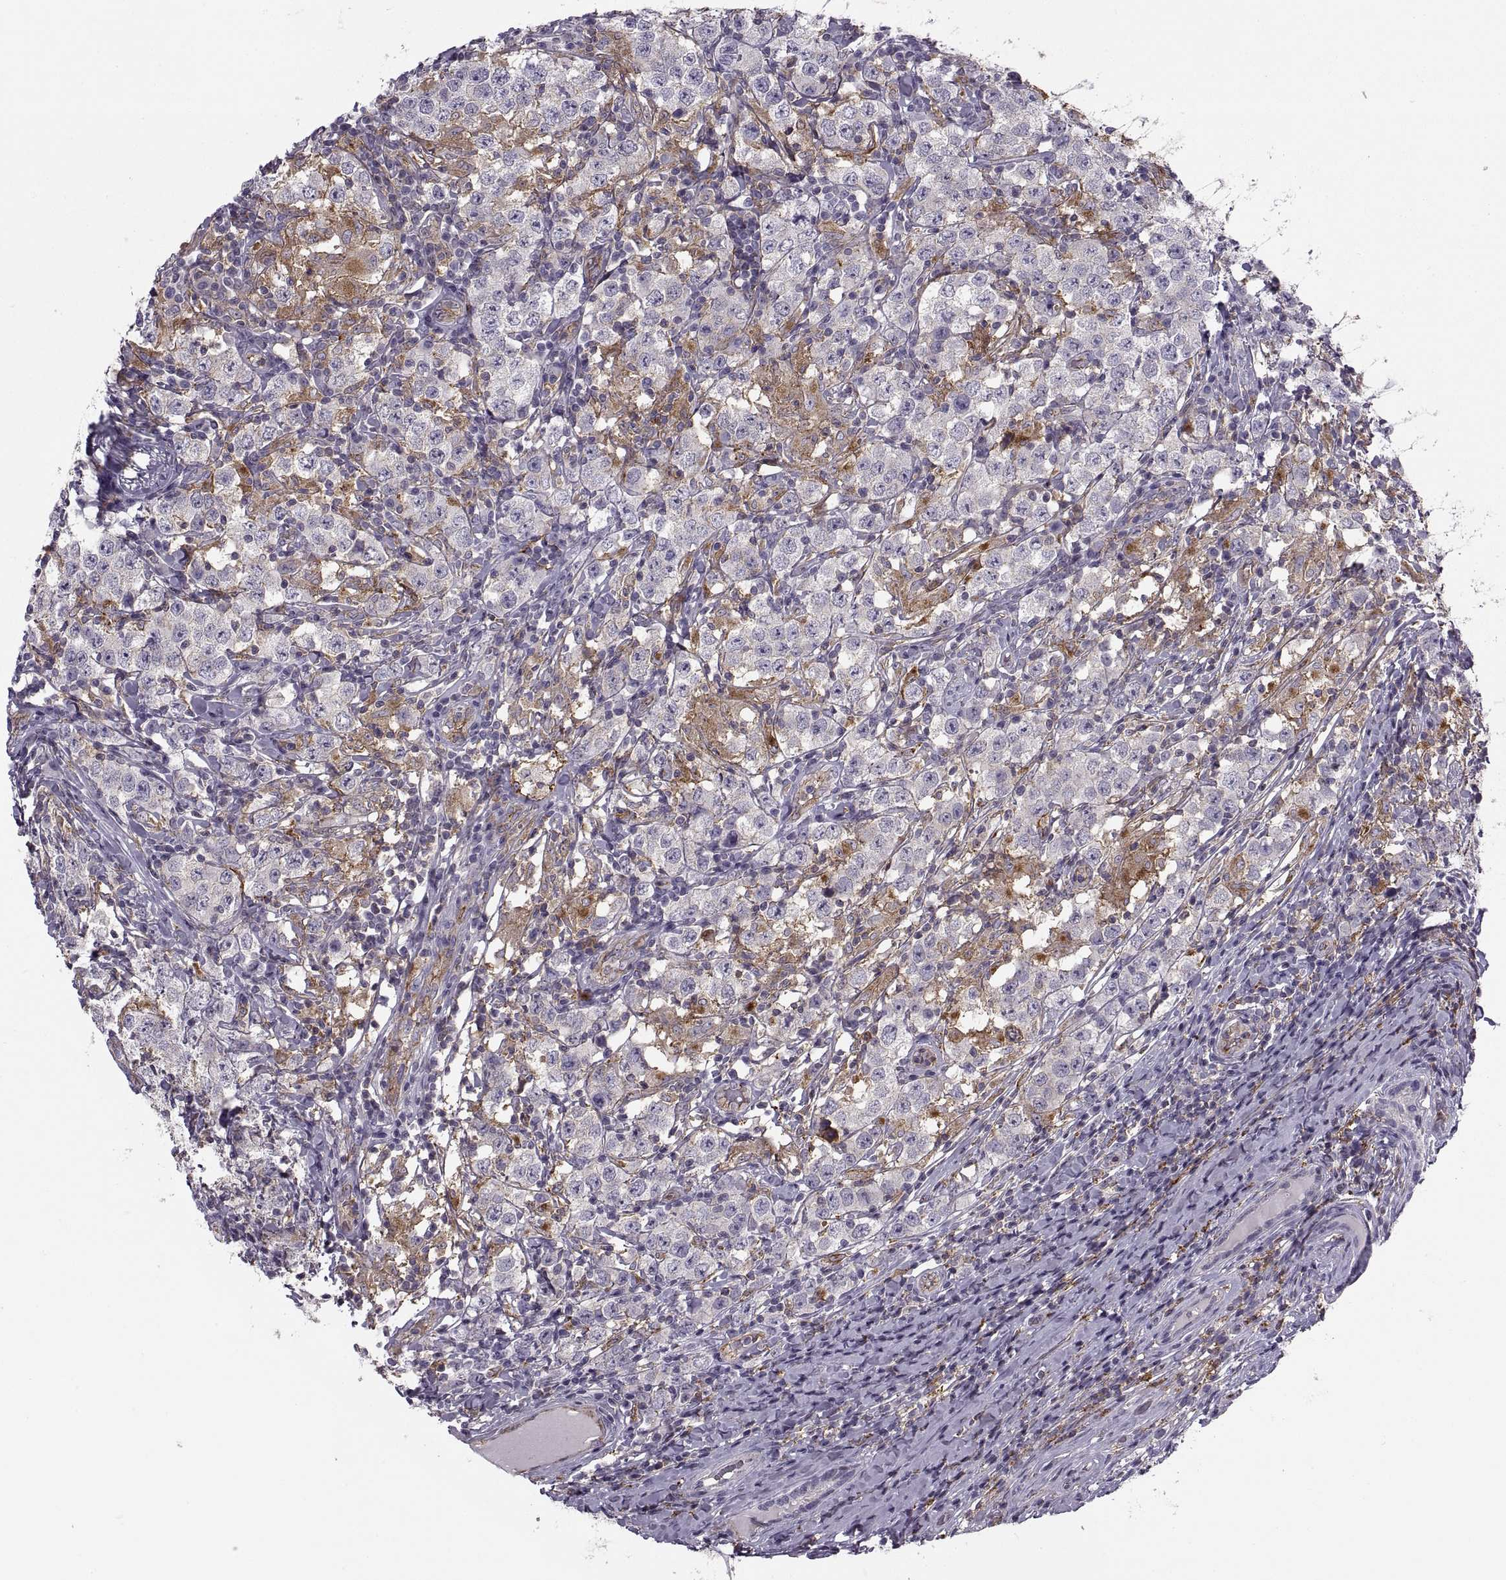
{"staining": {"intensity": "negative", "quantity": "none", "location": "none"}, "tissue": "testis cancer", "cell_type": "Tumor cells", "image_type": "cancer", "snomed": [{"axis": "morphology", "description": "Seminoma, NOS"}, {"axis": "morphology", "description": "Carcinoma, Embryonal, NOS"}, {"axis": "topography", "description": "Testis"}], "caption": "There is no significant staining in tumor cells of testis seminoma. (DAB IHC with hematoxylin counter stain).", "gene": "RALB", "patient": {"sex": "male", "age": 41}}